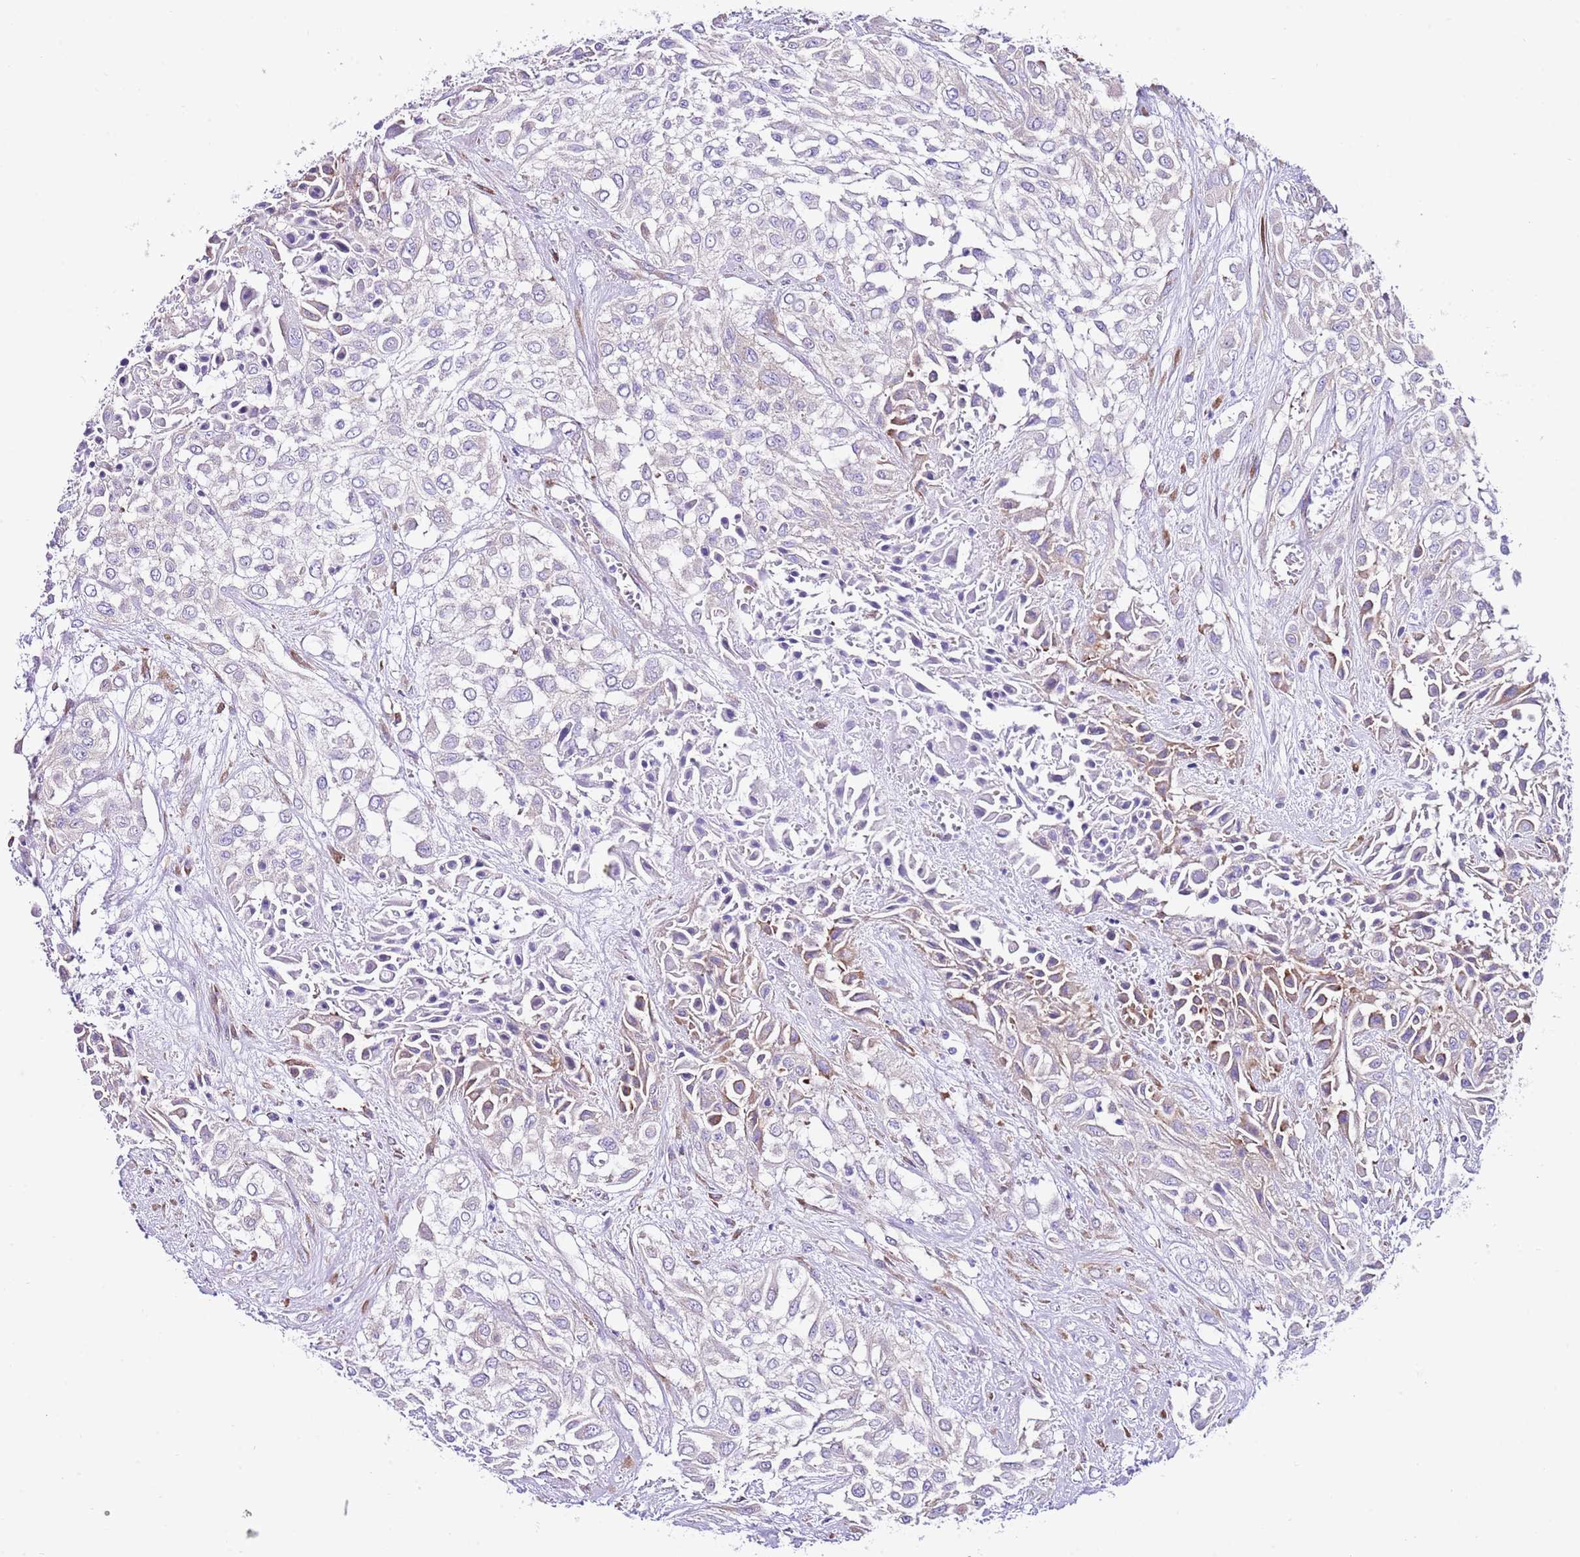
{"staining": {"intensity": "weak", "quantity": "<25%", "location": "cytoplasmic/membranous"}, "tissue": "urothelial cancer", "cell_type": "Tumor cells", "image_type": "cancer", "snomed": [{"axis": "morphology", "description": "Urothelial carcinoma, High grade"}, {"axis": "topography", "description": "Urinary bladder"}], "caption": "Urothelial carcinoma (high-grade) was stained to show a protein in brown. There is no significant expression in tumor cells.", "gene": "RPS10", "patient": {"sex": "male", "age": 57}}